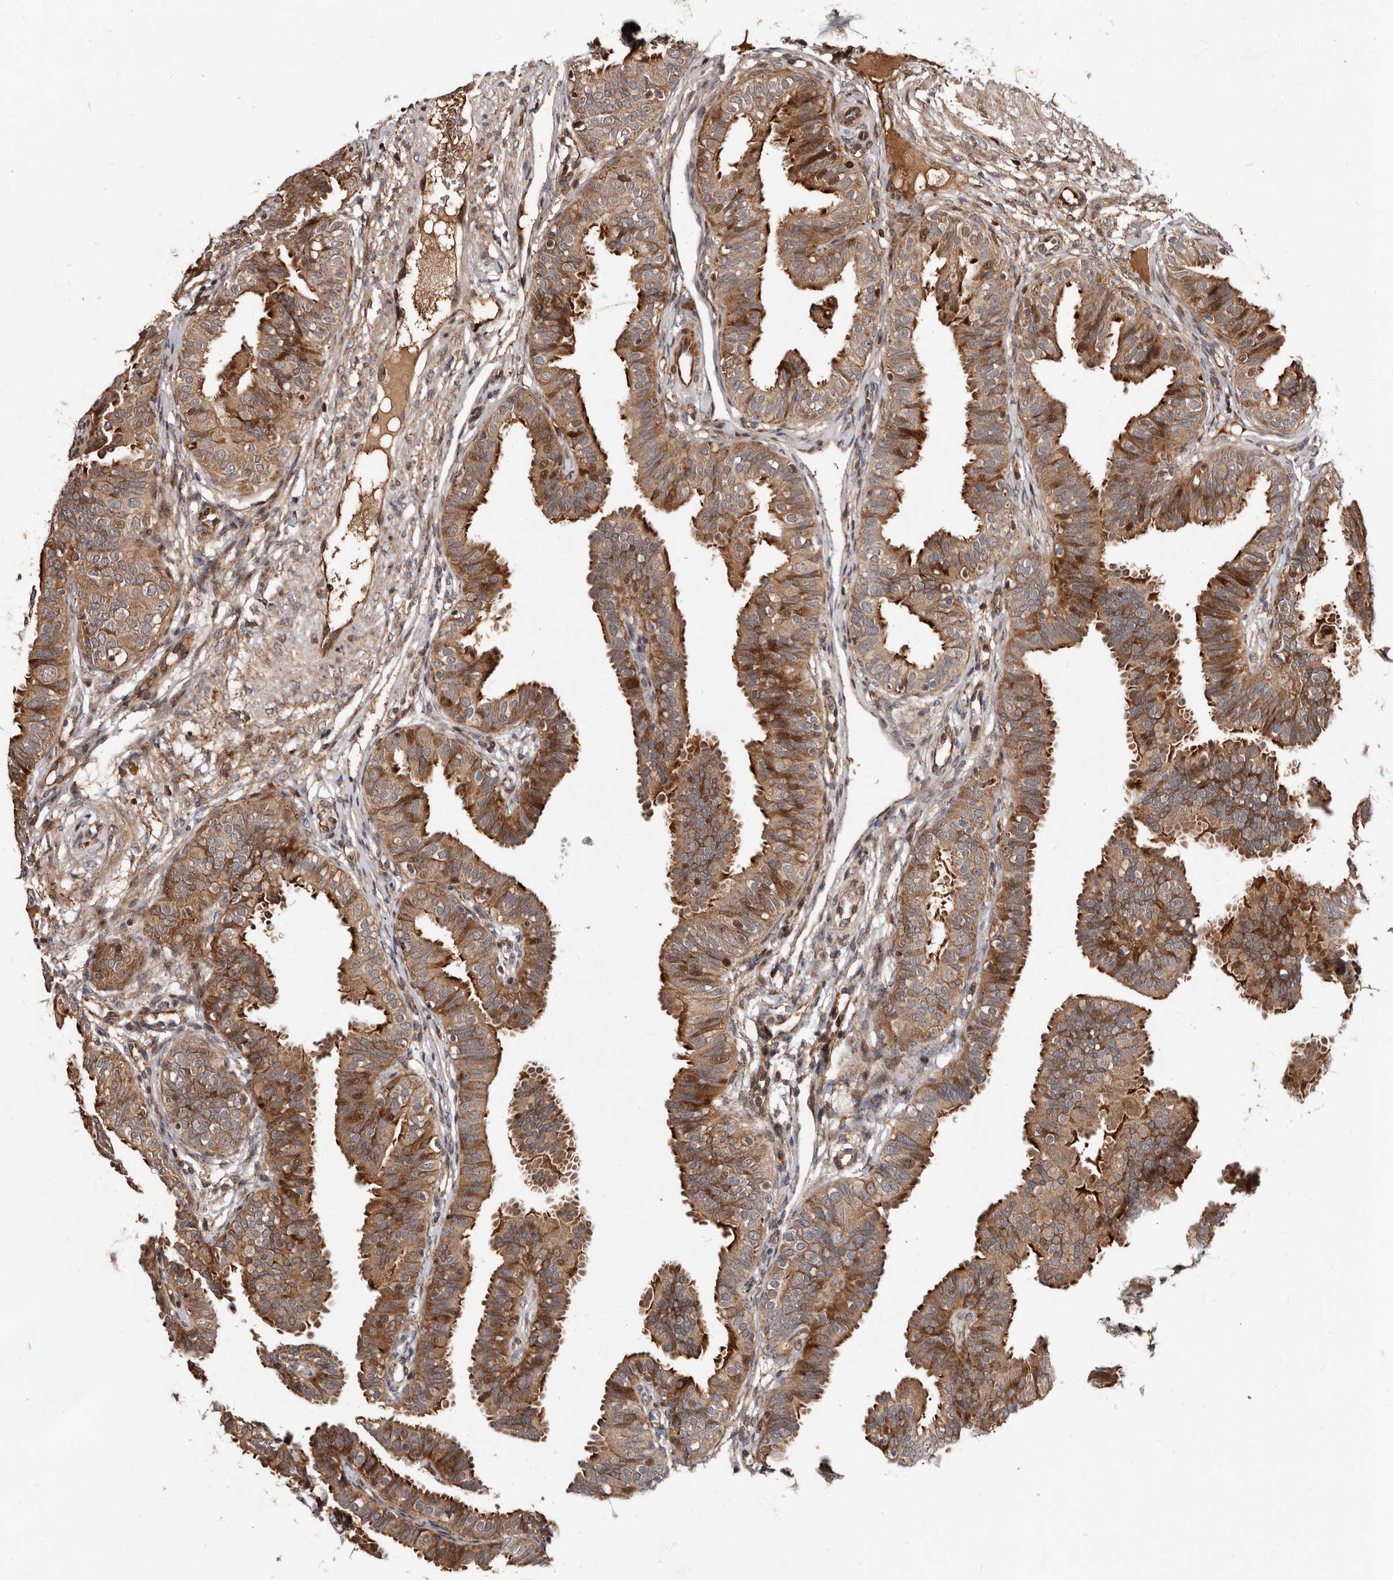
{"staining": {"intensity": "moderate", "quantity": "25%-75%", "location": "cytoplasmic/membranous,nuclear"}, "tissue": "fallopian tube", "cell_type": "Glandular cells", "image_type": "normal", "snomed": [{"axis": "morphology", "description": "Normal tissue, NOS"}, {"axis": "topography", "description": "Fallopian tube"}], "caption": "Immunohistochemical staining of unremarkable human fallopian tube demonstrates 25%-75% levels of moderate cytoplasmic/membranous,nuclear protein expression in approximately 25%-75% of glandular cells. The protein of interest is shown in brown color, while the nuclei are stained blue.", "gene": "WEE2", "patient": {"sex": "female", "age": 35}}